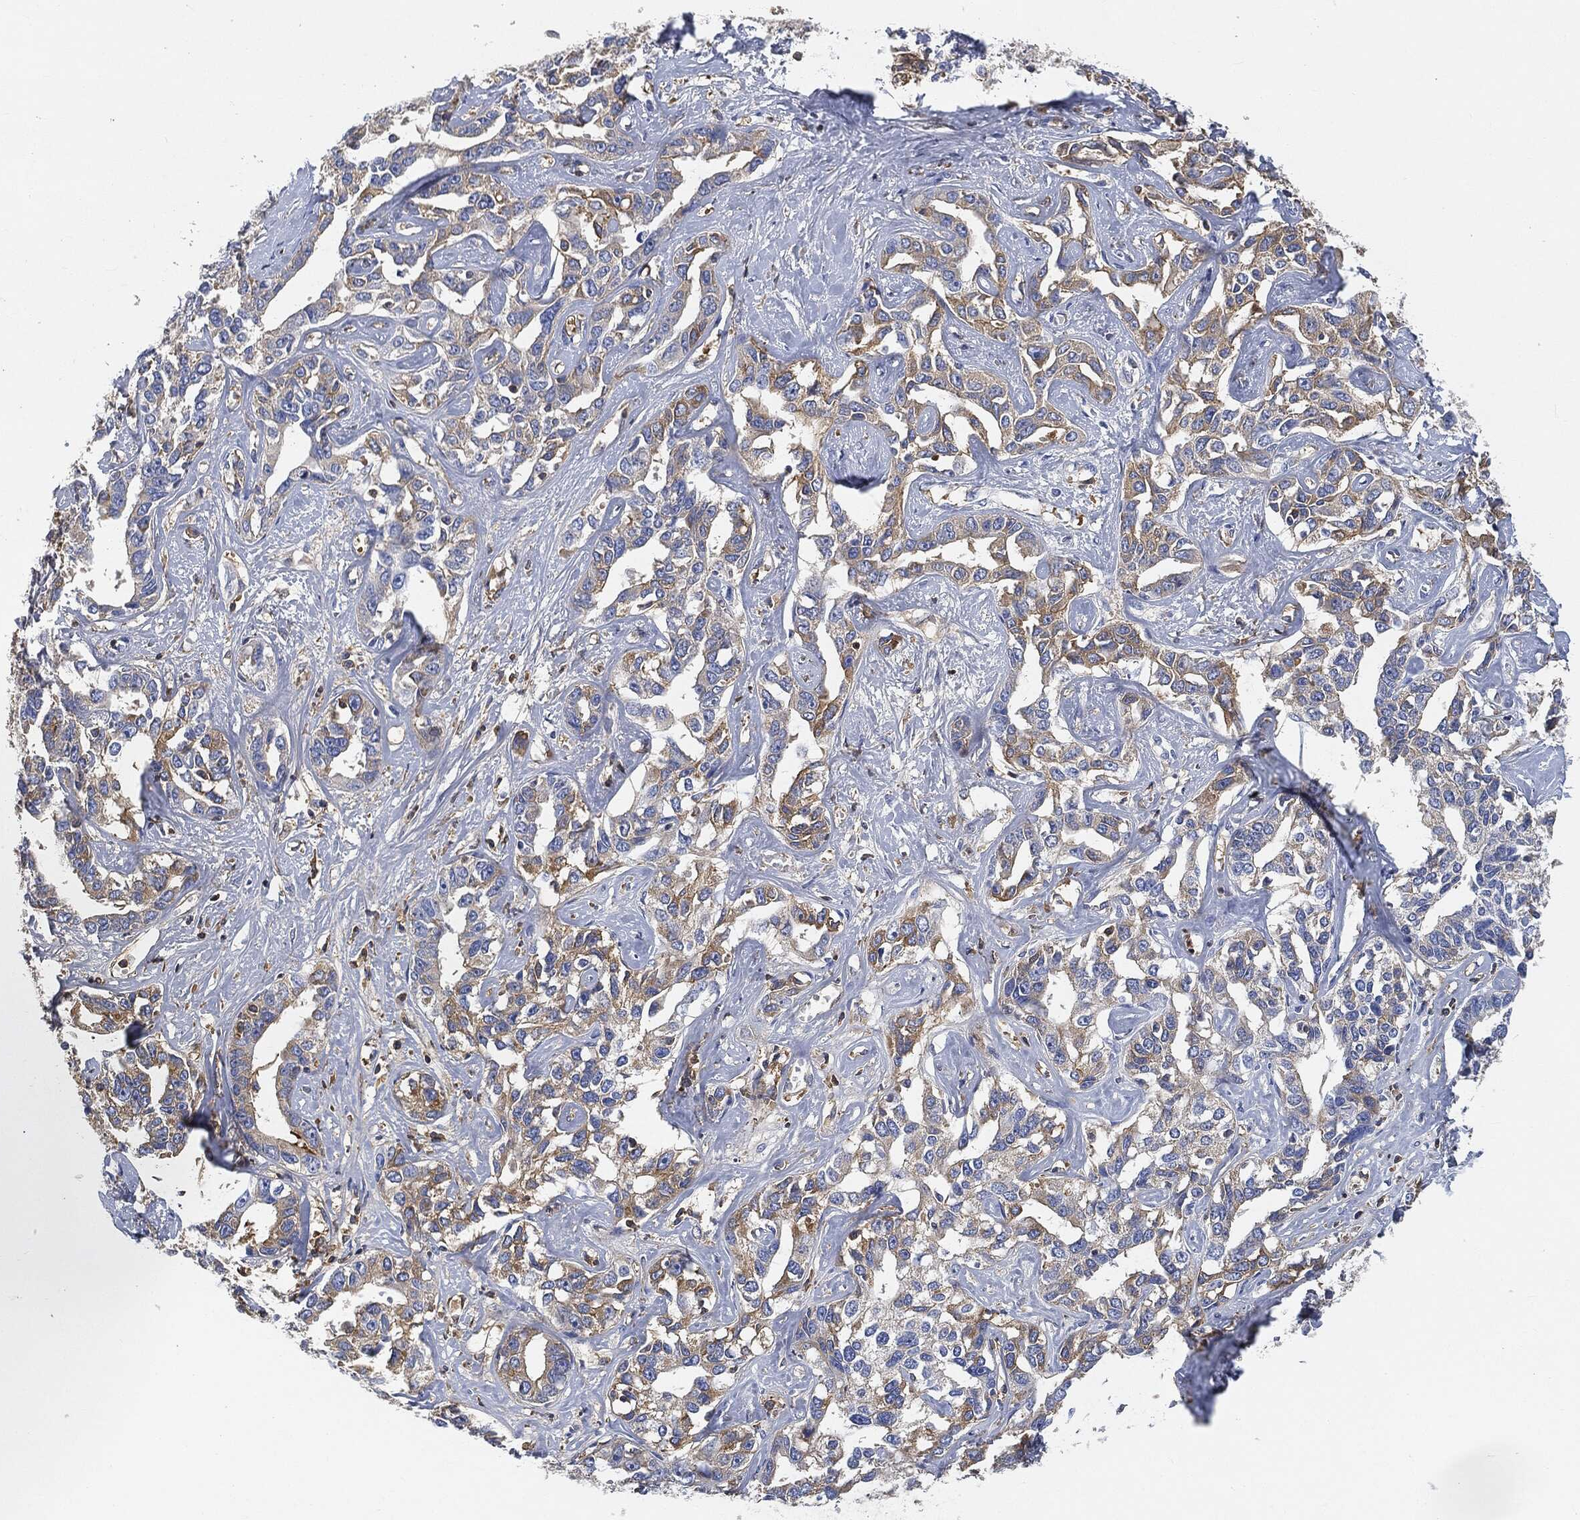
{"staining": {"intensity": "weak", "quantity": "25%-75%", "location": "cytoplasmic/membranous"}, "tissue": "liver cancer", "cell_type": "Tumor cells", "image_type": "cancer", "snomed": [{"axis": "morphology", "description": "Cholangiocarcinoma"}, {"axis": "topography", "description": "Liver"}], "caption": "Protein expression analysis of human cholangiocarcinoma (liver) reveals weak cytoplasmic/membranous expression in about 25%-75% of tumor cells.", "gene": "IGLV6-57", "patient": {"sex": "male", "age": 59}}